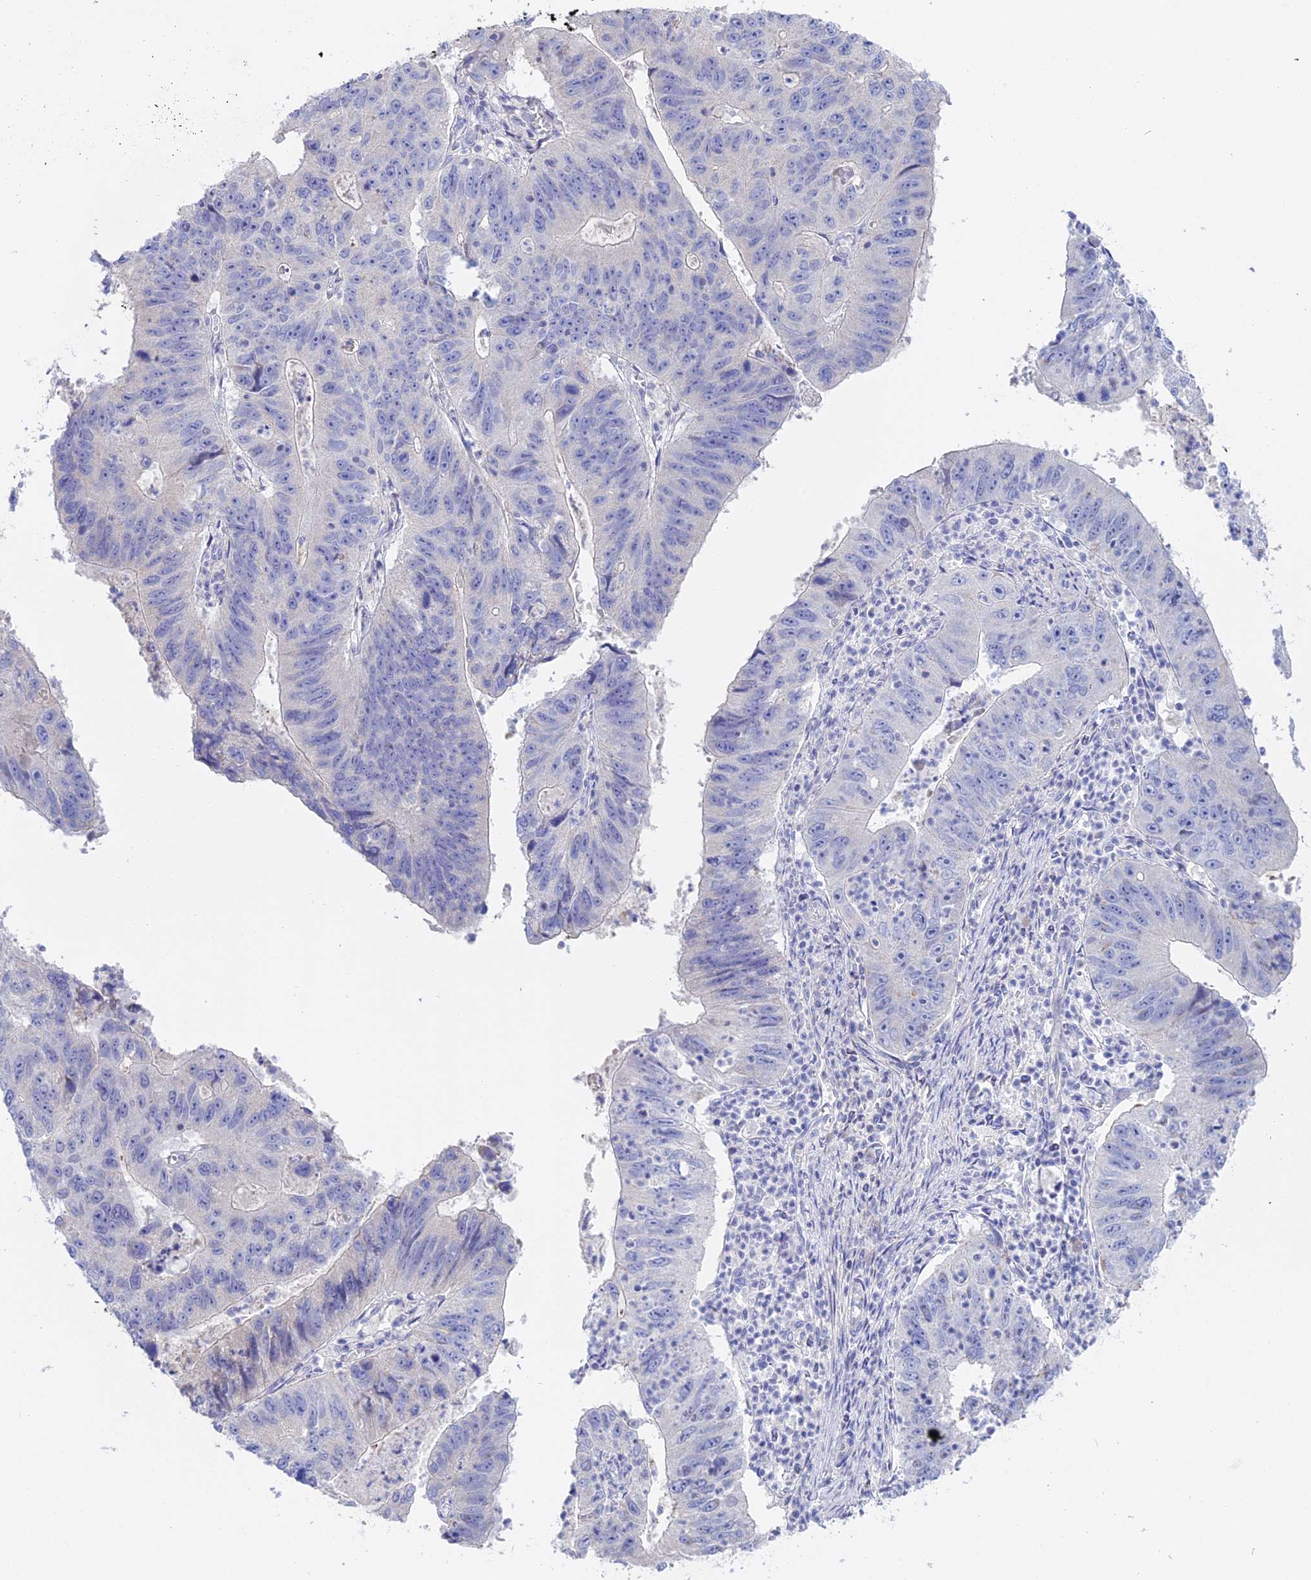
{"staining": {"intensity": "negative", "quantity": "none", "location": "none"}, "tissue": "stomach cancer", "cell_type": "Tumor cells", "image_type": "cancer", "snomed": [{"axis": "morphology", "description": "Adenocarcinoma, NOS"}, {"axis": "topography", "description": "Stomach"}], "caption": "High magnification brightfield microscopy of stomach adenocarcinoma stained with DAB (3,3'-diaminobenzidine) (brown) and counterstained with hematoxylin (blue): tumor cells show no significant expression.", "gene": "ADGRA1", "patient": {"sex": "male", "age": 59}}